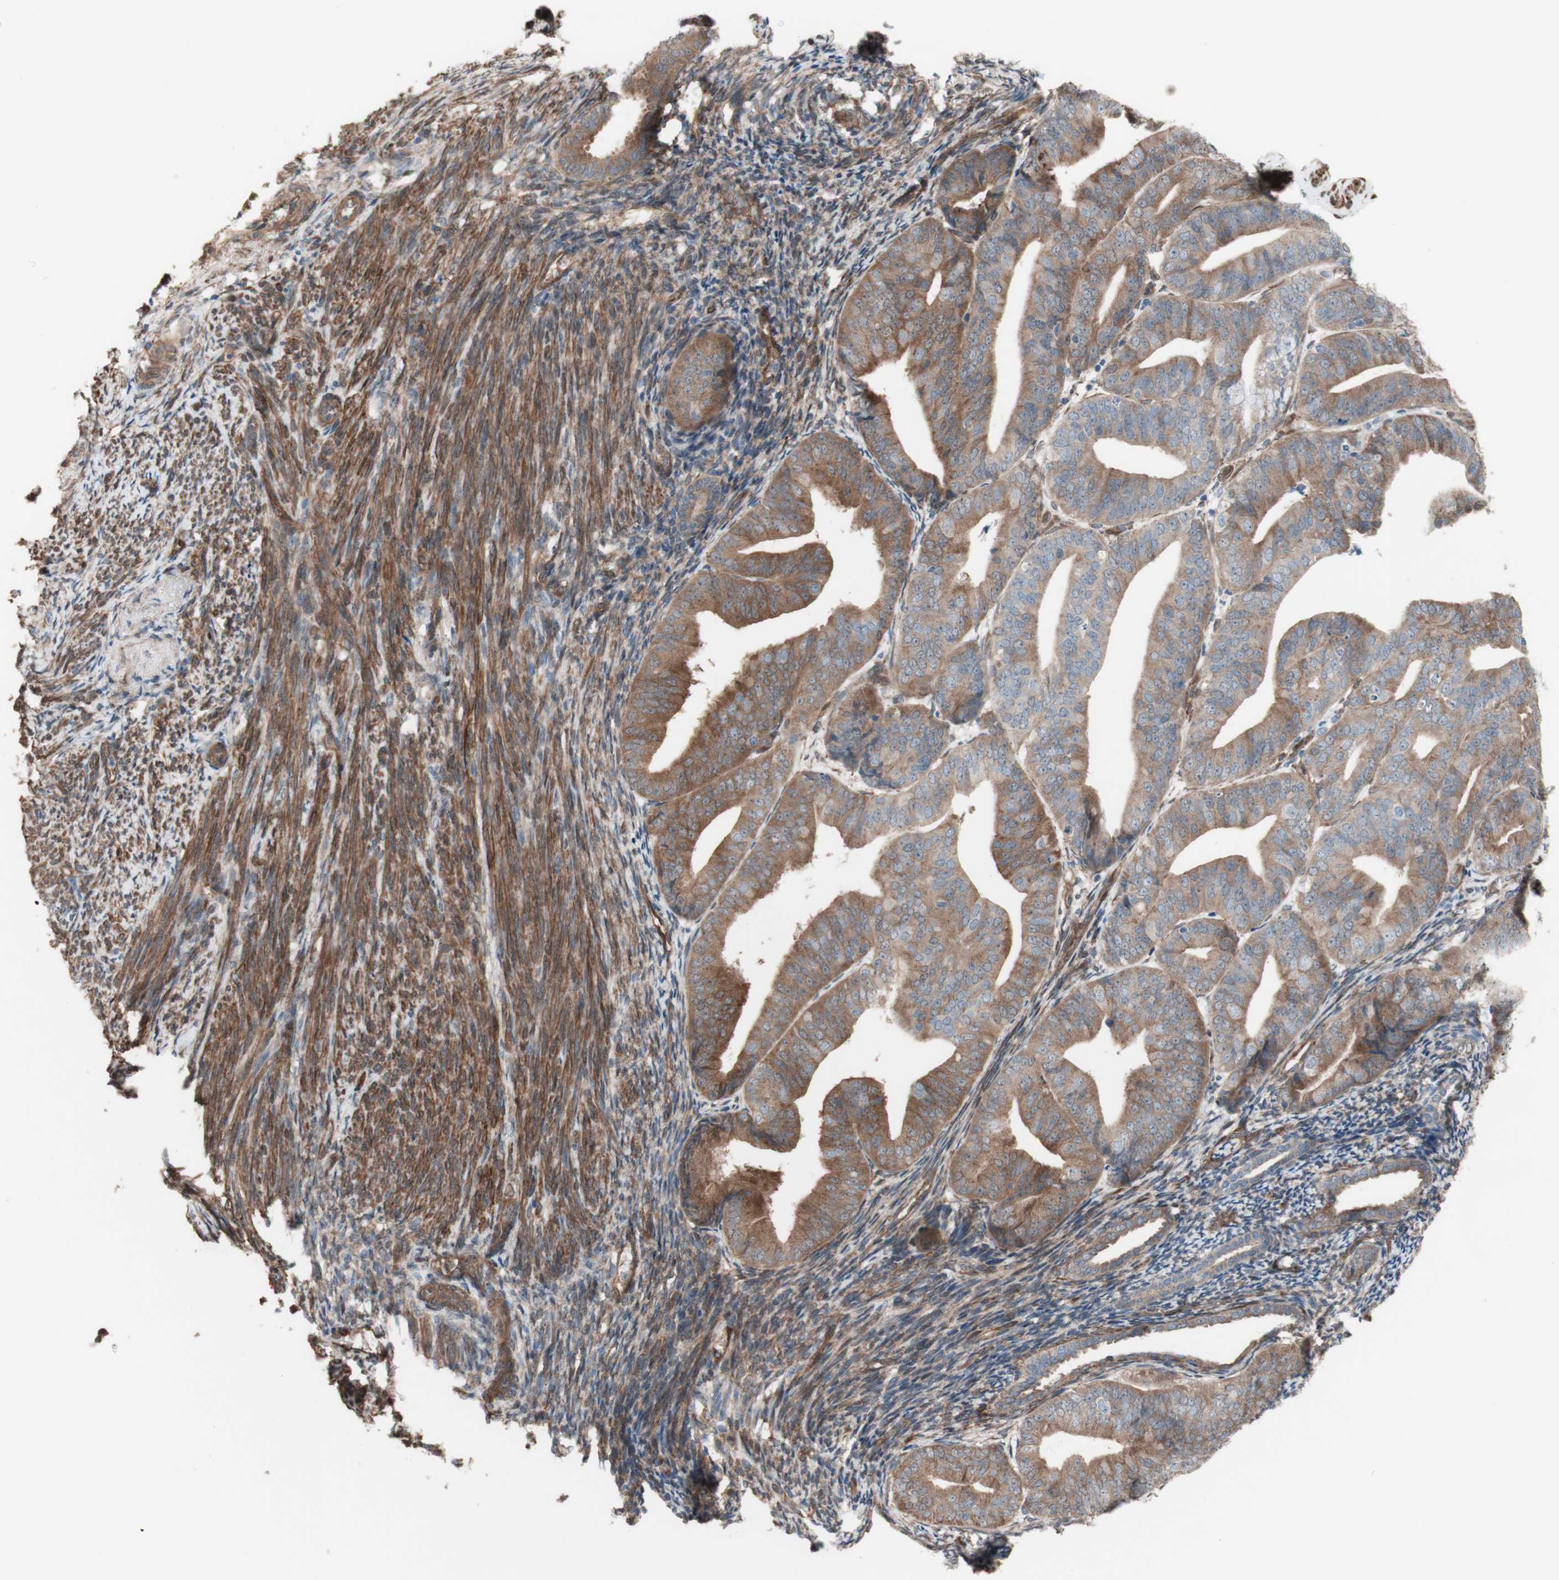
{"staining": {"intensity": "moderate", "quantity": ">75%", "location": "cytoplasmic/membranous"}, "tissue": "endometrial cancer", "cell_type": "Tumor cells", "image_type": "cancer", "snomed": [{"axis": "morphology", "description": "Adenocarcinoma, NOS"}, {"axis": "topography", "description": "Endometrium"}], "caption": "DAB immunohistochemical staining of endometrial cancer (adenocarcinoma) shows moderate cytoplasmic/membranous protein expression in approximately >75% of tumor cells.", "gene": "CNN3", "patient": {"sex": "female", "age": 63}}